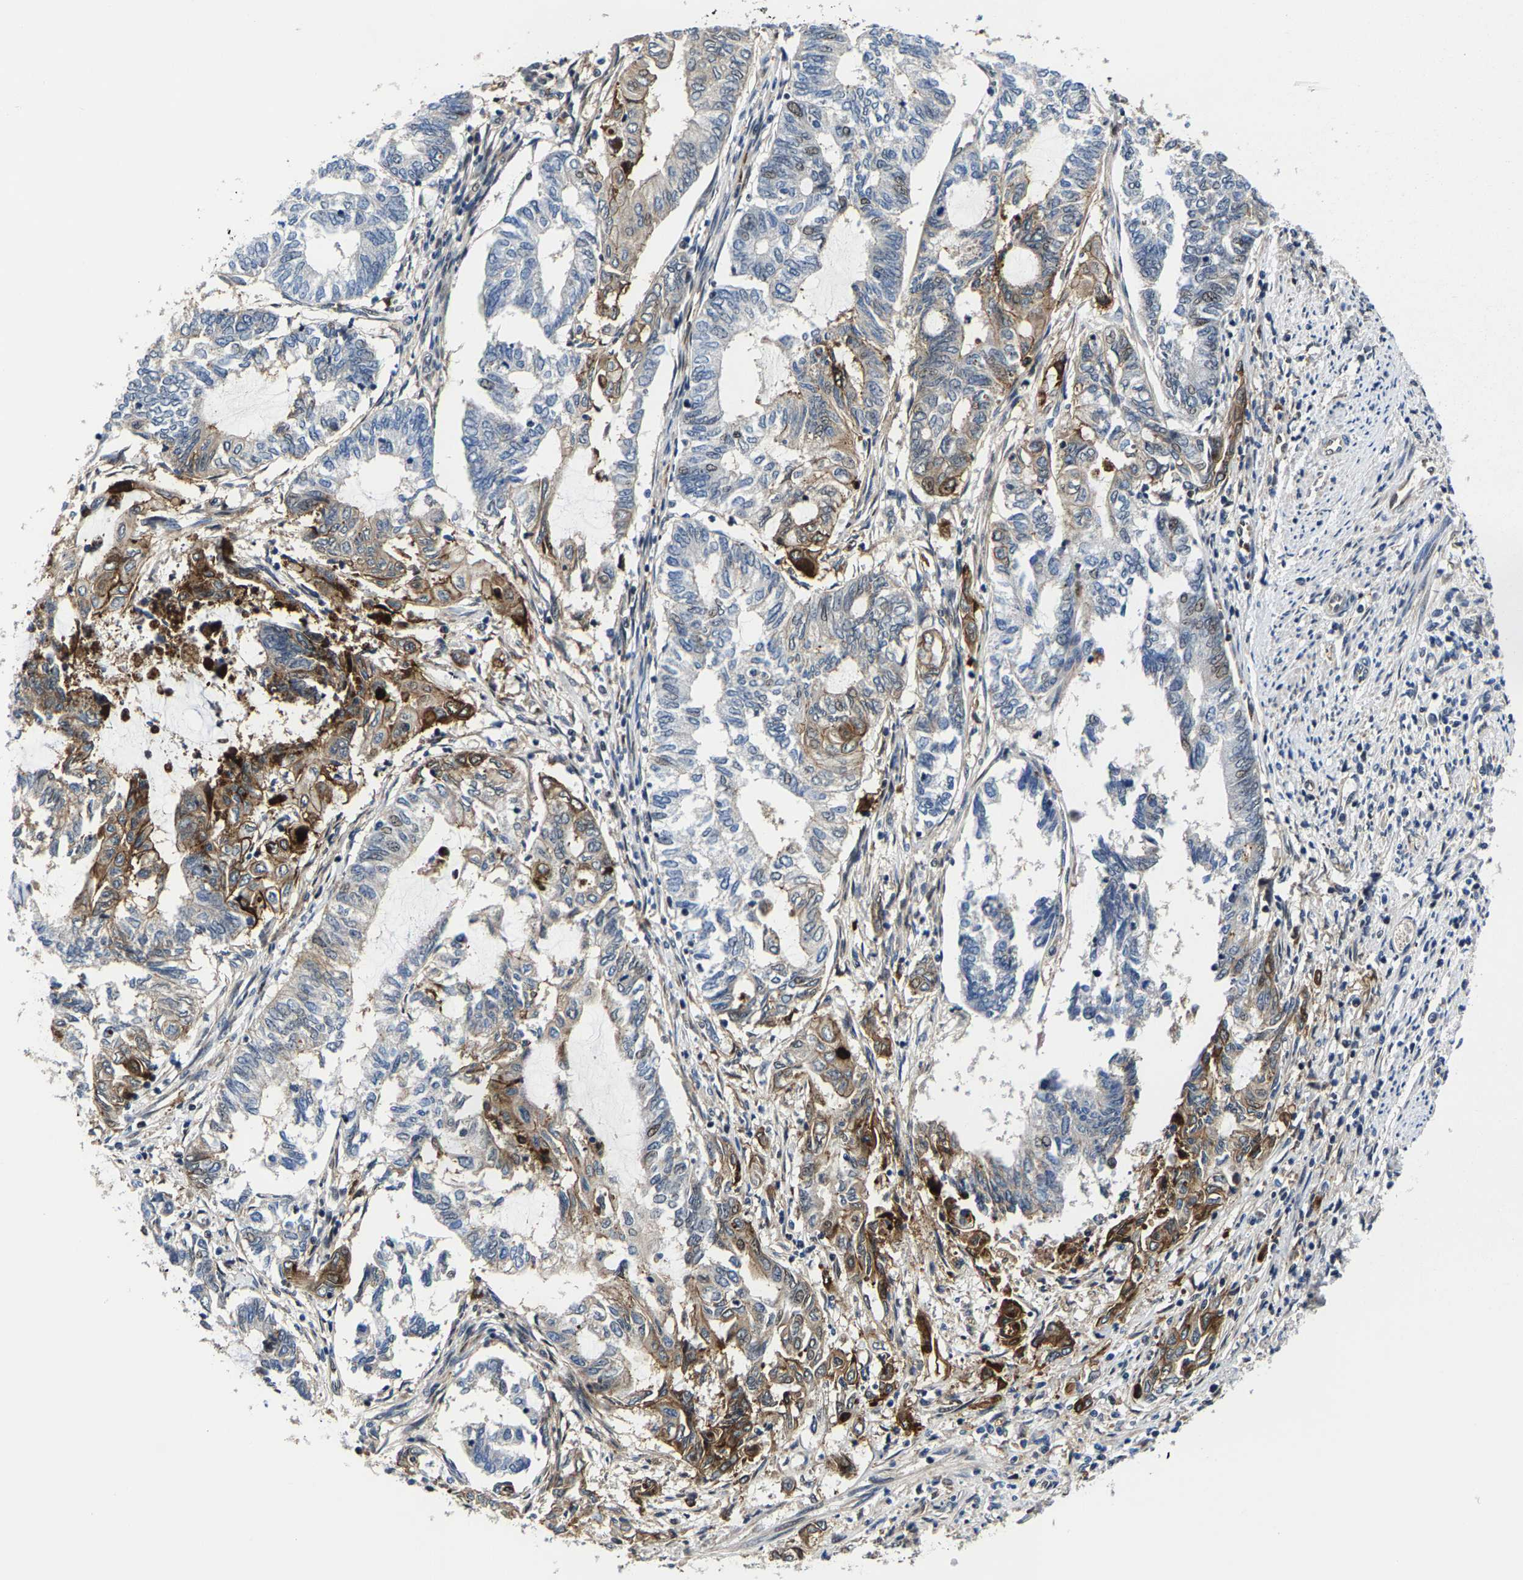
{"staining": {"intensity": "moderate", "quantity": "<25%", "location": "cytoplasmic/membranous"}, "tissue": "endometrial cancer", "cell_type": "Tumor cells", "image_type": "cancer", "snomed": [{"axis": "morphology", "description": "Adenocarcinoma, NOS"}, {"axis": "topography", "description": "Uterus"}, {"axis": "topography", "description": "Endometrium"}], "caption": "Human endometrial cancer stained for a protein (brown) reveals moderate cytoplasmic/membranous positive positivity in approximately <25% of tumor cells.", "gene": "GTPBP10", "patient": {"sex": "female", "age": 70}}